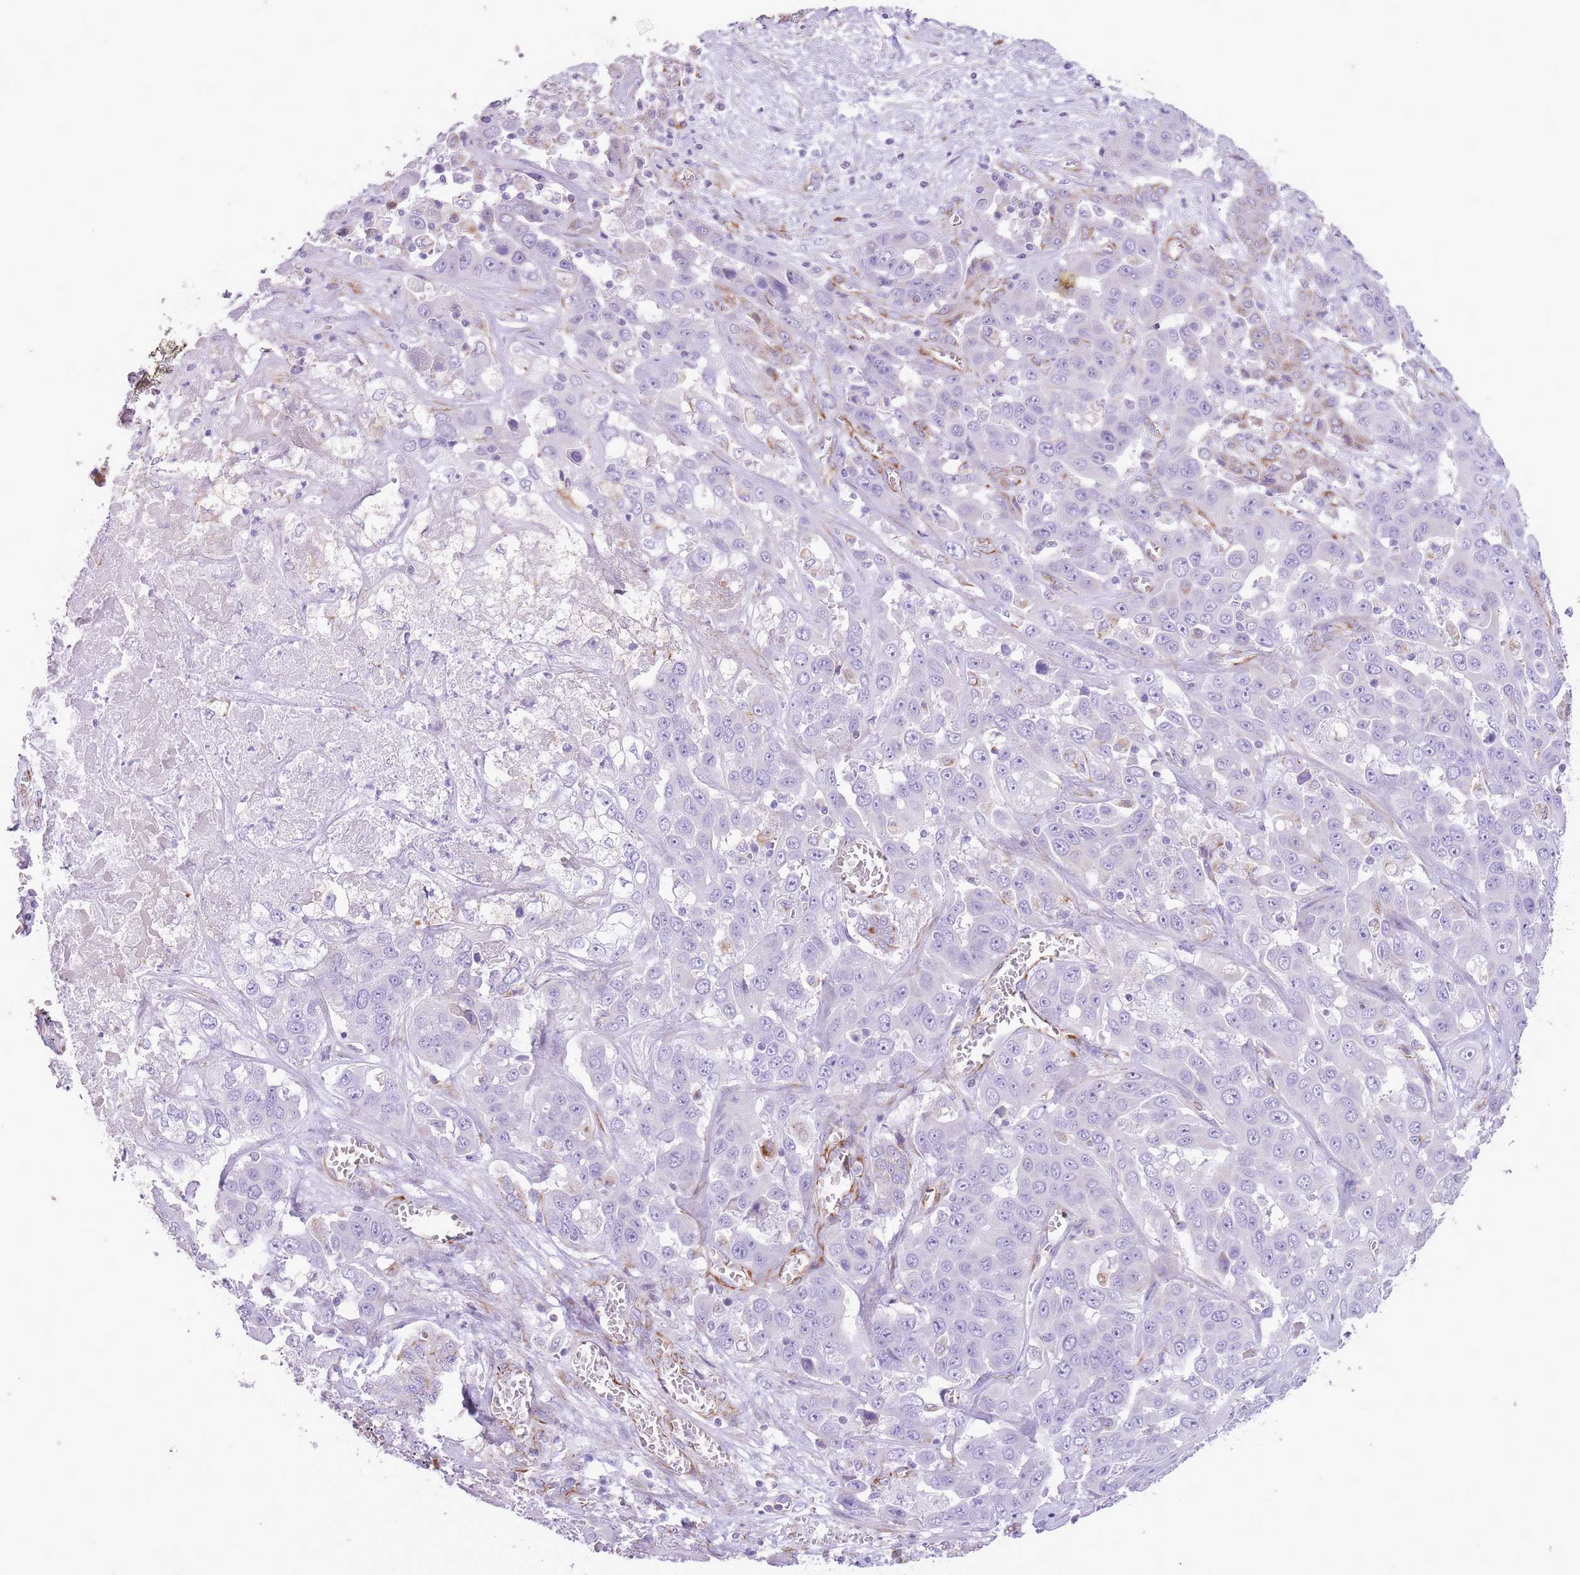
{"staining": {"intensity": "negative", "quantity": "none", "location": "none"}, "tissue": "liver cancer", "cell_type": "Tumor cells", "image_type": "cancer", "snomed": [{"axis": "morphology", "description": "Cholangiocarcinoma"}, {"axis": "topography", "description": "Liver"}], "caption": "Protein analysis of cholangiocarcinoma (liver) demonstrates no significant staining in tumor cells. The staining was performed using DAB to visualize the protein expression in brown, while the nuclei were stained in blue with hematoxylin (Magnification: 20x).", "gene": "PTCD1", "patient": {"sex": "female", "age": 52}}